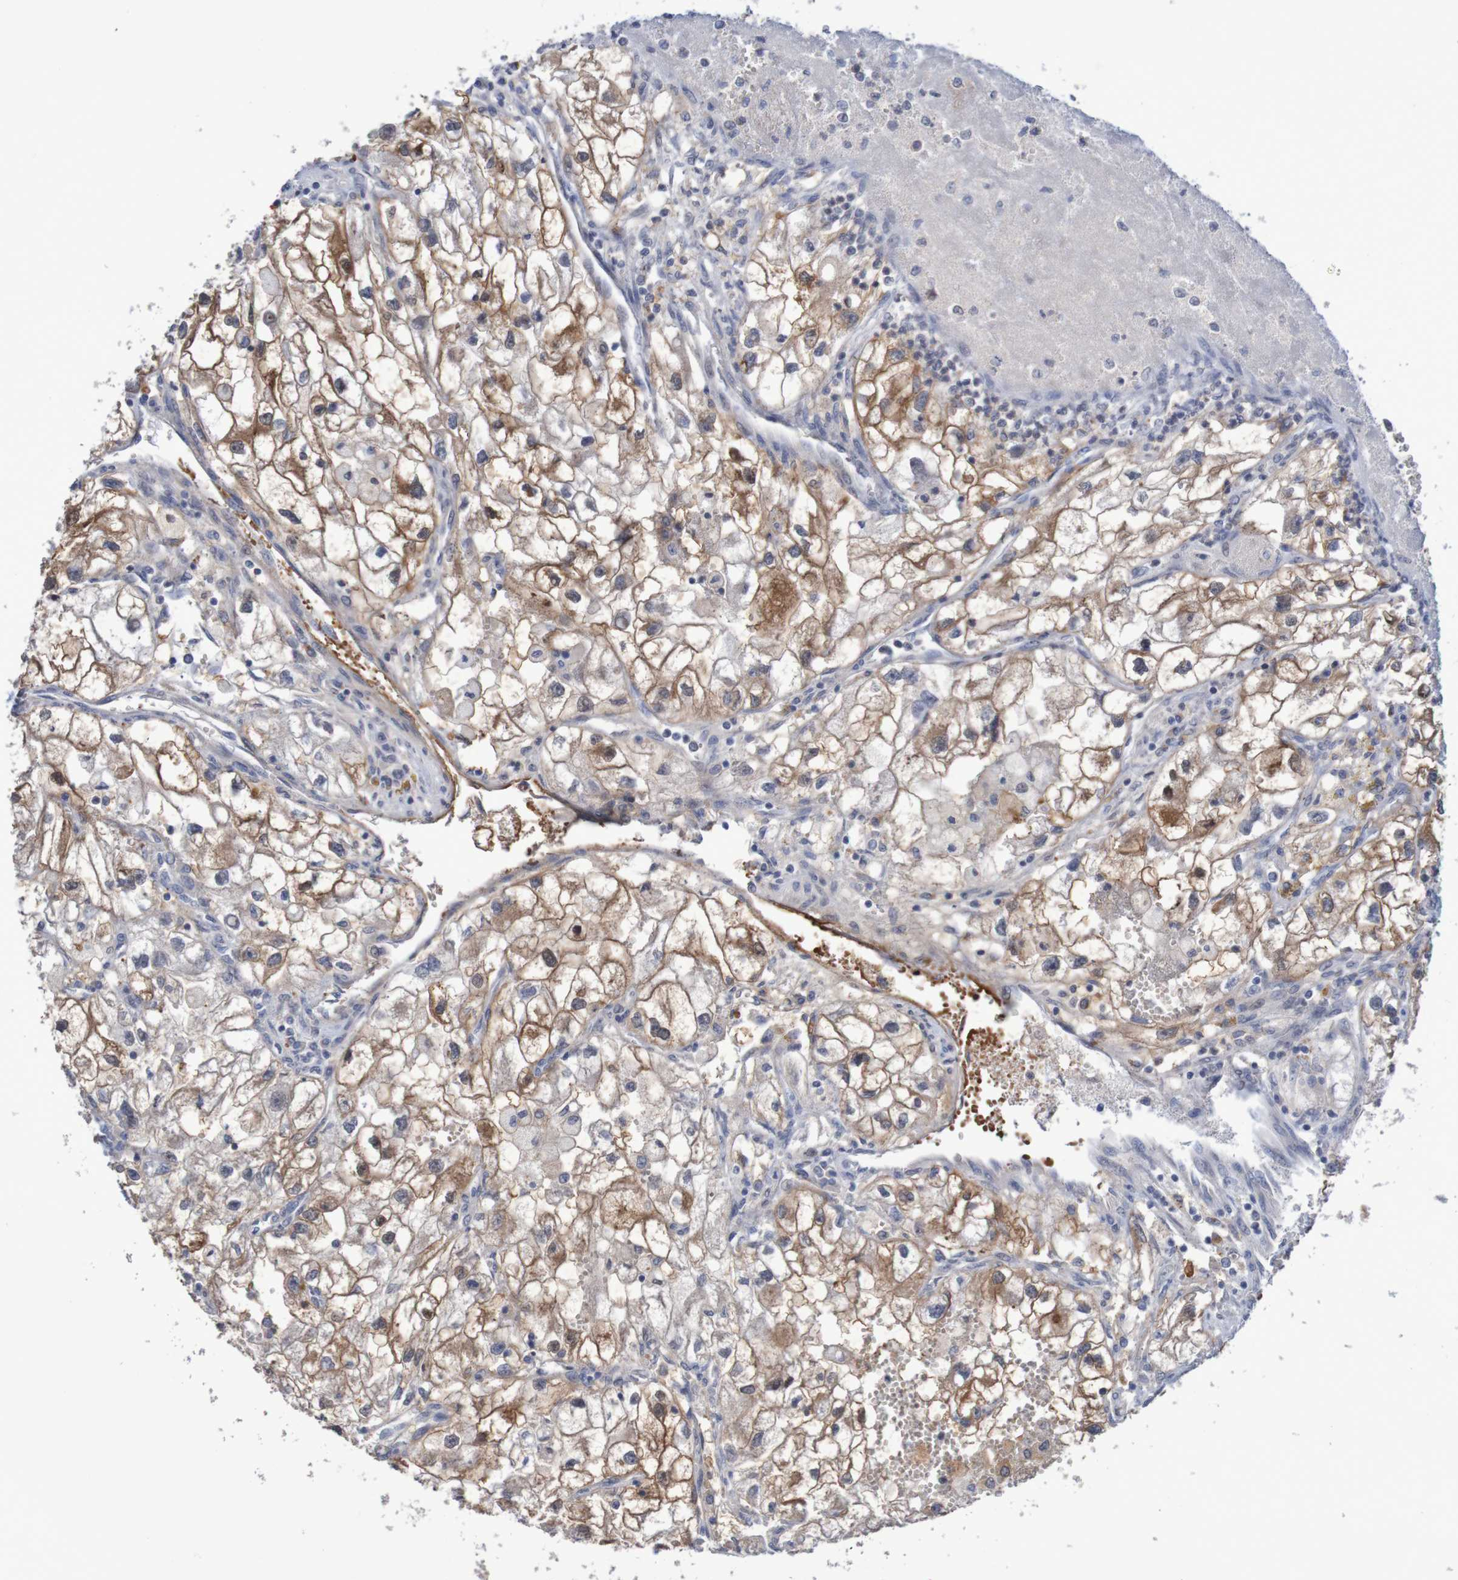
{"staining": {"intensity": "moderate", "quantity": ">75%", "location": "cytoplasmic/membranous"}, "tissue": "renal cancer", "cell_type": "Tumor cells", "image_type": "cancer", "snomed": [{"axis": "morphology", "description": "Adenocarcinoma, NOS"}, {"axis": "topography", "description": "Kidney"}], "caption": "Brown immunohistochemical staining in renal adenocarcinoma shows moderate cytoplasmic/membranous positivity in about >75% of tumor cells. The protein of interest is stained brown, and the nuclei are stained in blue (DAB (3,3'-diaminobenzidine) IHC with brightfield microscopy, high magnification).", "gene": "FBP2", "patient": {"sex": "female", "age": 70}}